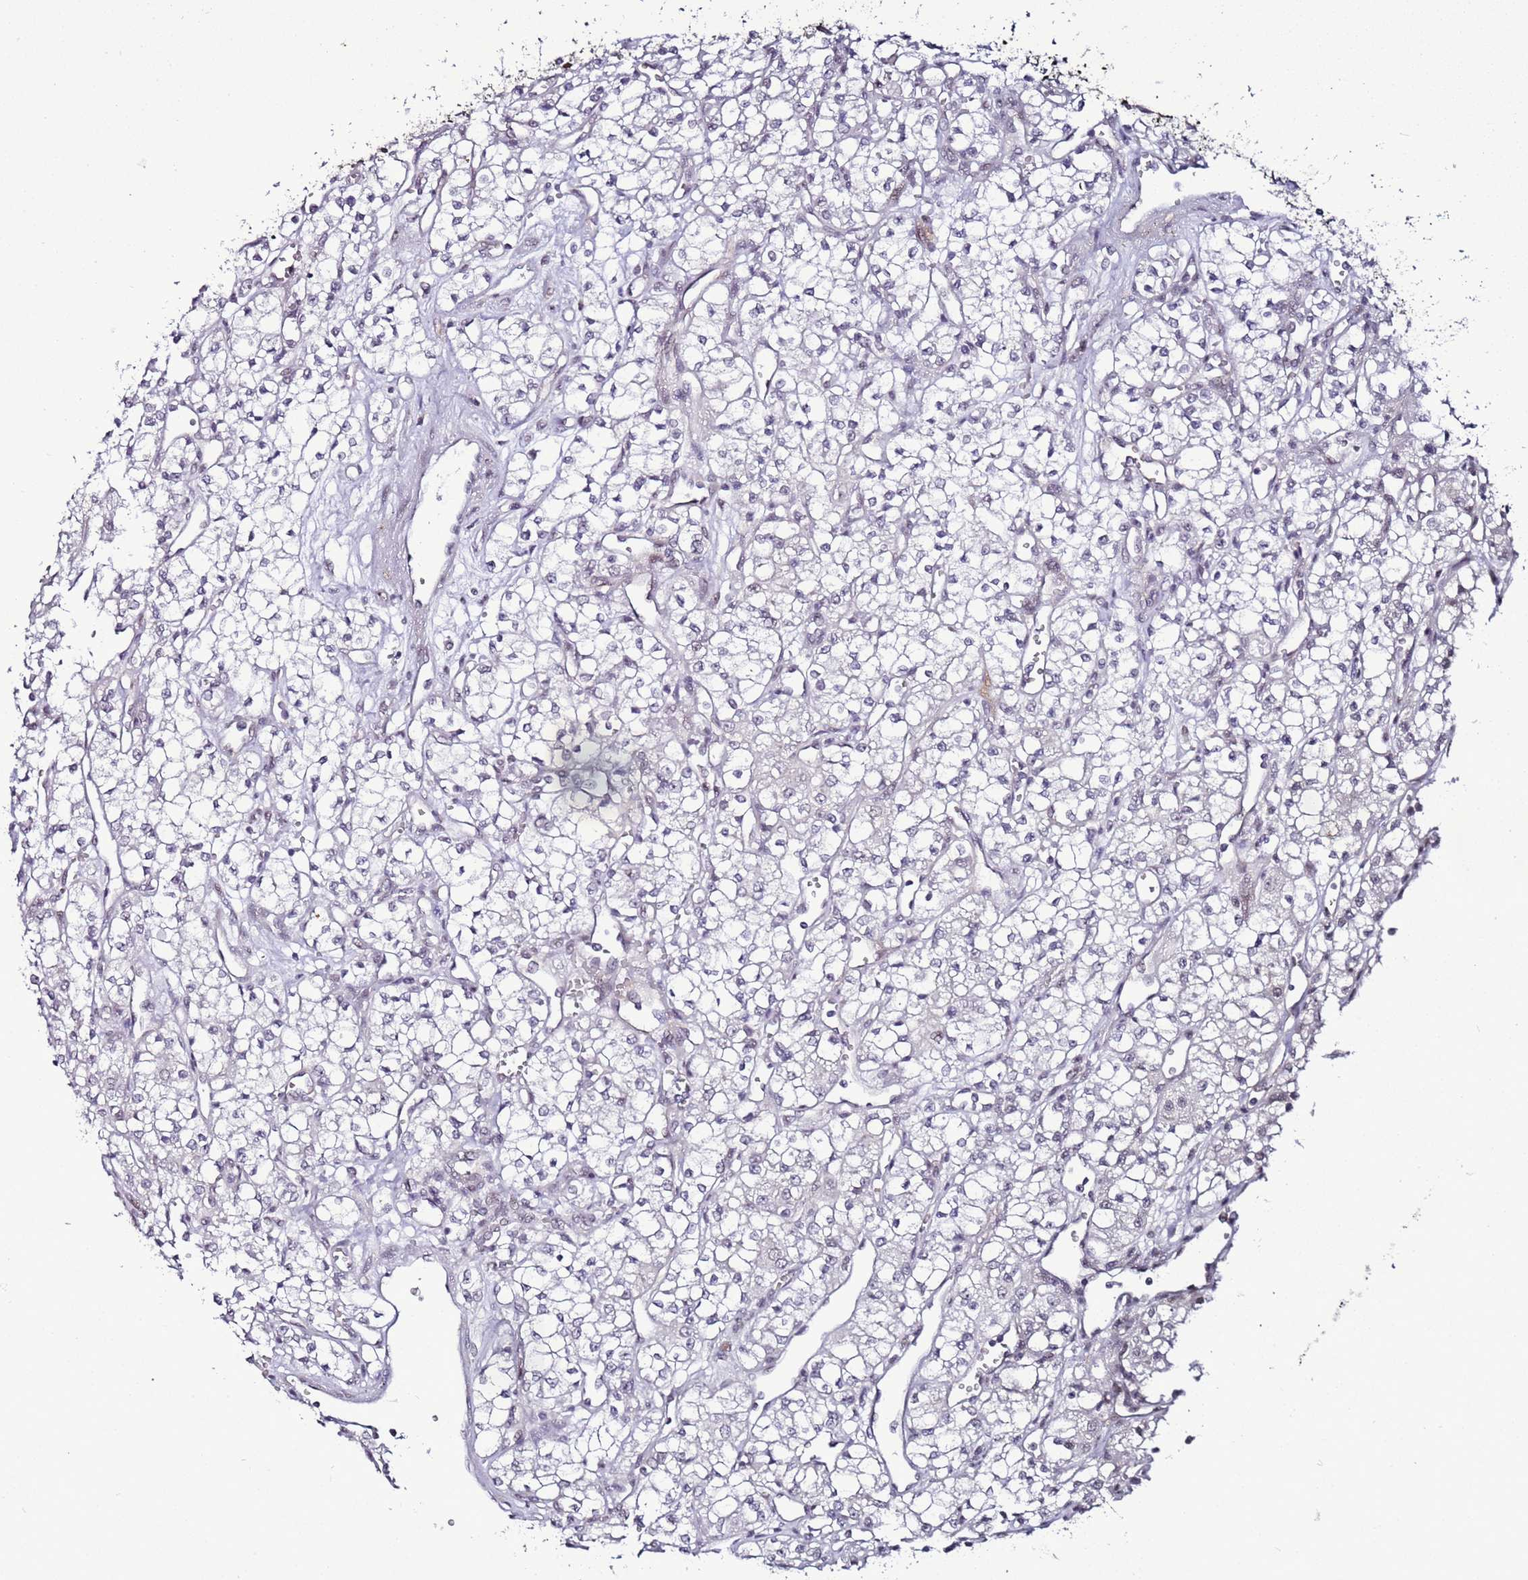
{"staining": {"intensity": "negative", "quantity": "none", "location": "none"}, "tissue": "renal cancer", "cell_type": "Tumor cells", "image_type": "cancer", "snomed": [{"axis": "morphology", "description": "Adenocarcinoma, NOS"}, {"axis": "topography", "description": "Kidney"}], "caption": "Immunohistochemistry (IHC) of human renal cancer reveals no expression in tumor cells.", "gene": "PSMA7", "patient": {"sex": "male", "age": 59}}